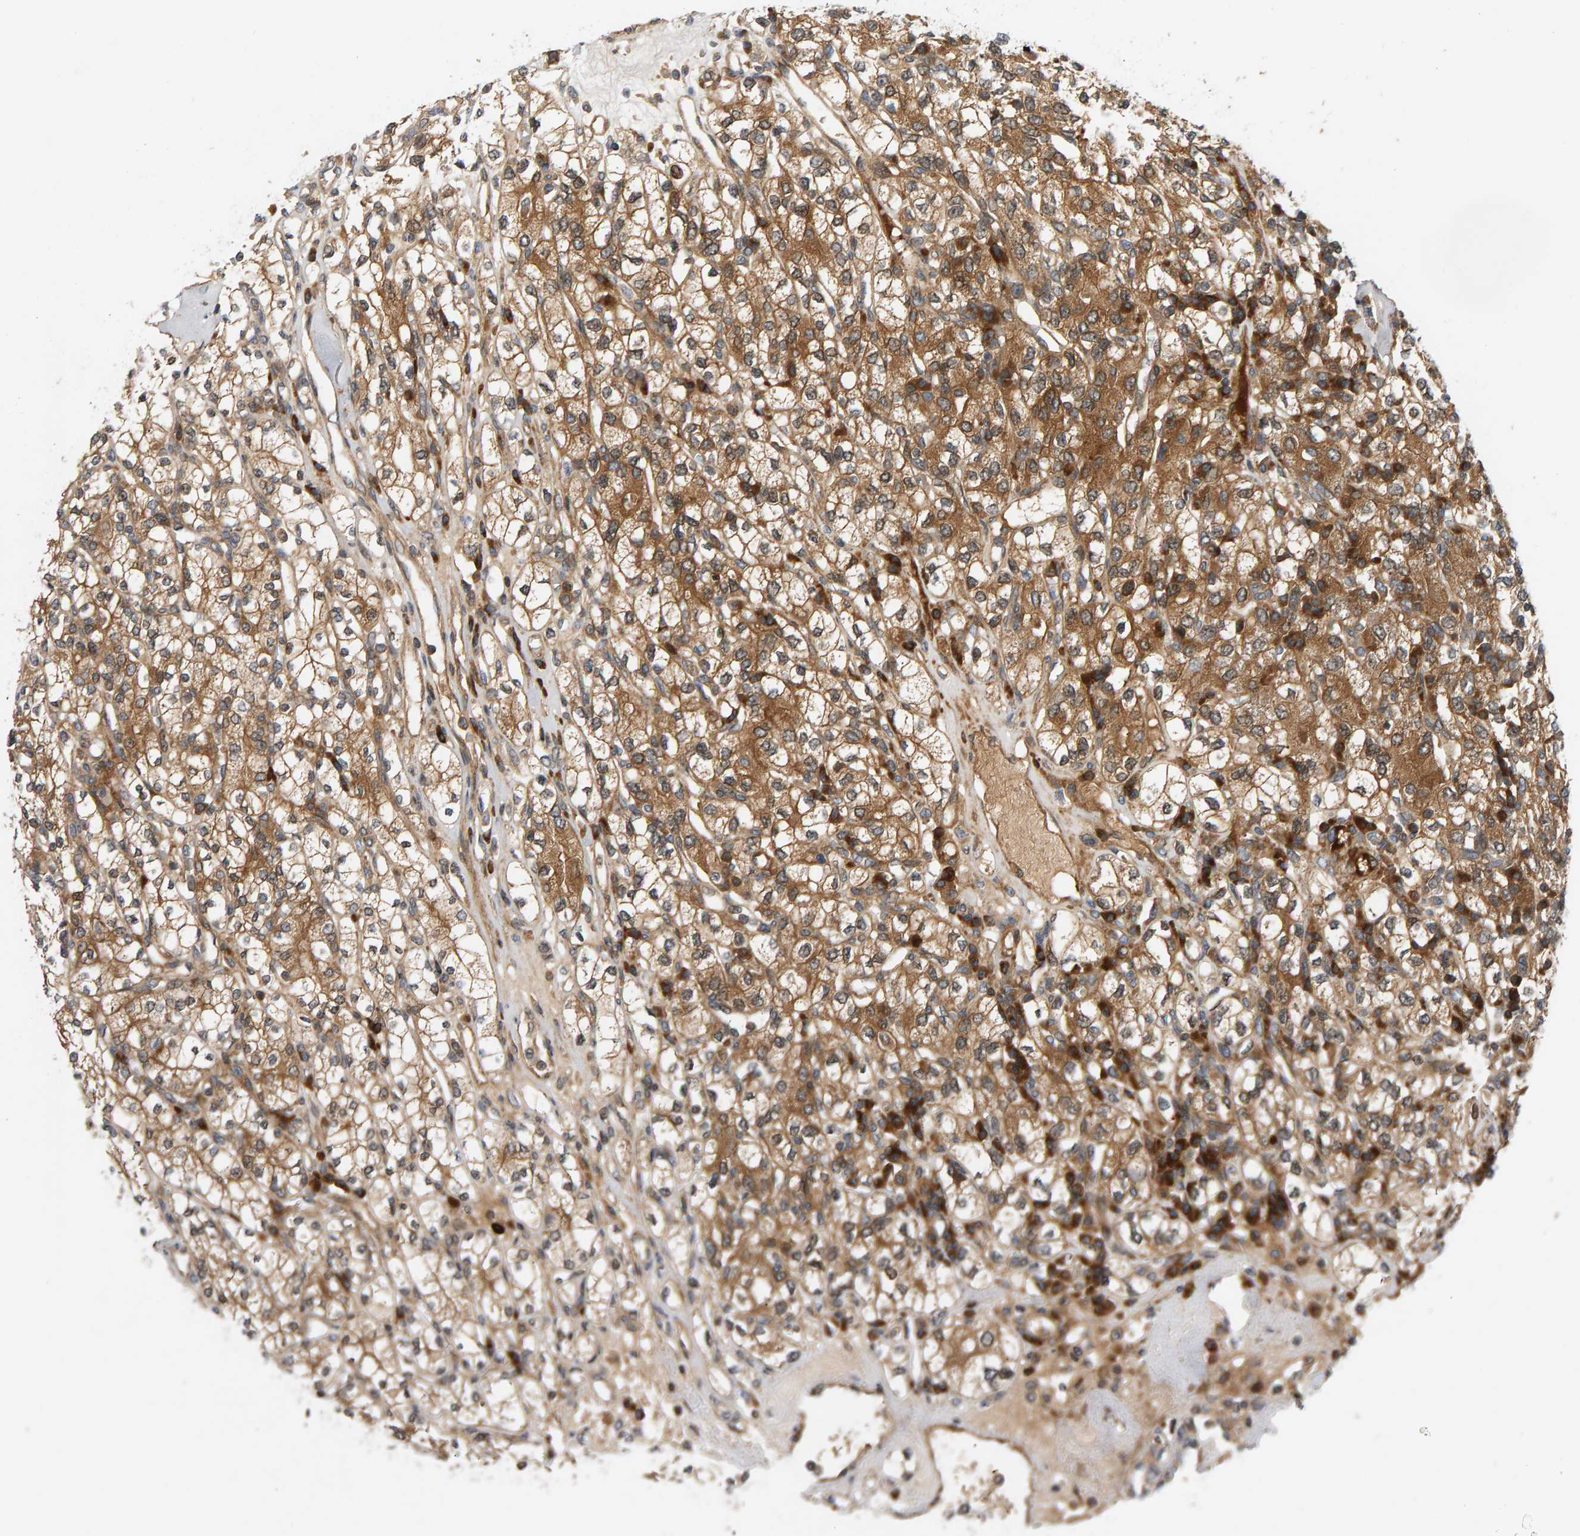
{"staining": {"intensity": "moderate", "quantity": ">75%", "location": "cytoplasmic/membranous"}, "tissue": "renal cancer", "cell_type": "Tumor cells", "image_type": "cancer", "snomed": [{"axis": "morphology", "description": "Adenocarcinoma, NOS"}, {"axis": "topography", "description": "Kidney"}], "caption": "Moderate cytoplasmic/membranous expression for a protein is appreciated in about >75% of tumor cells of renal adenocarcinoma using immunohistochemistry (IHC).", "gene": "BAHCC1", "patient": {"sex": "male", "age": 77}}